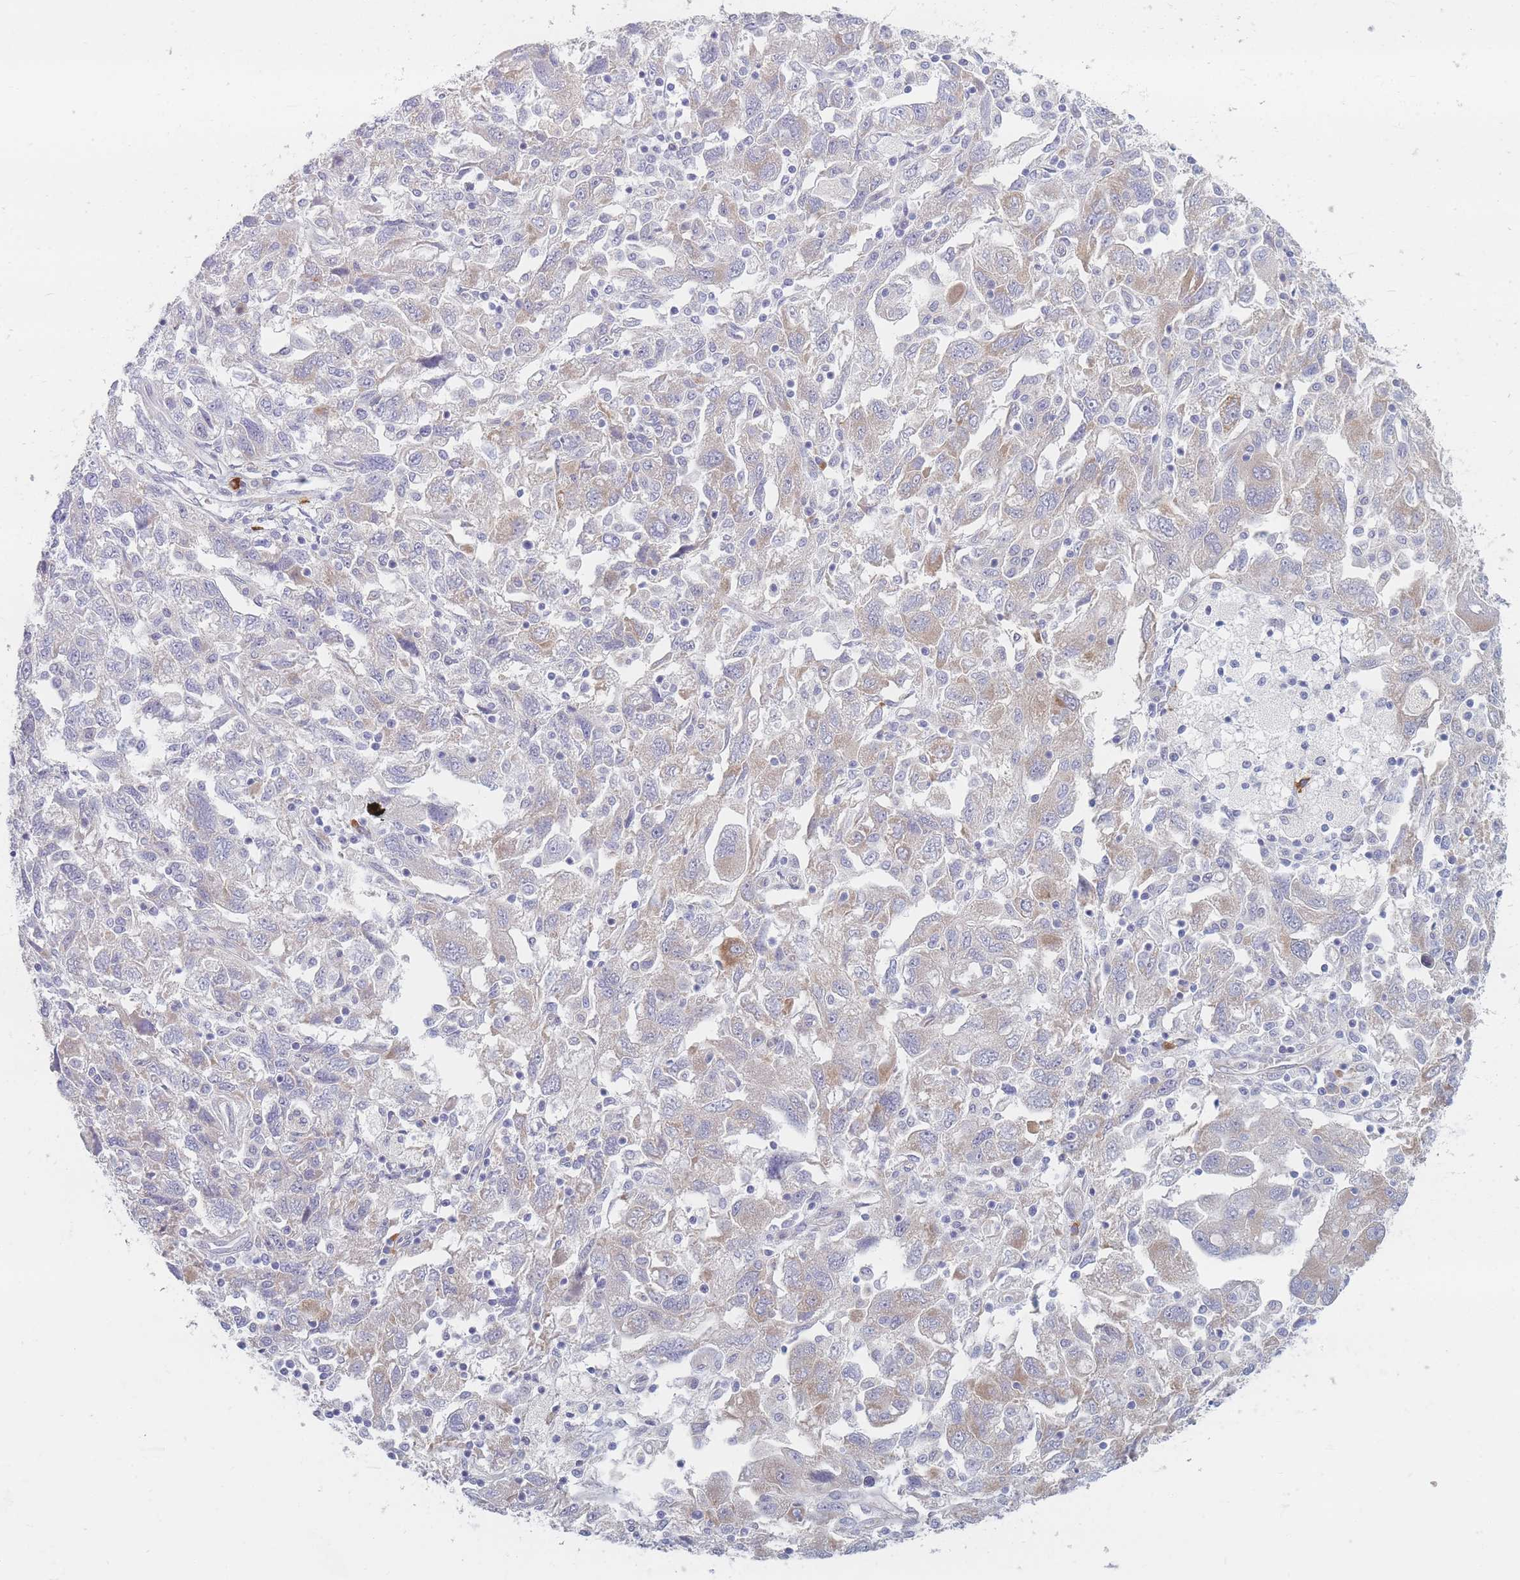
{"staining": {"intensity": "weak", "quantity": "<25%", "location": "cytoplasmic/membranous"}, "tissue": "ovarian cancer", "cell_type": "Tumor cells", "image_type": "cancer", "snomed": [{"axis": "morphology", "description": "Carcinoma, NOS"}, {"axis": "morphology", "description": "Cystadenocarcinoma, serous, NOS"}, {"axis": "topography", "description": "Ovary"}], "caption": "This photomicrograph is of serous cystadenocarcinoma (ovarian) stained with immunohistochemistry (IHC) to label a protein in brown with the nuclei are counter-stained blue. There is no positivity in tumor cells.", "gene": "ERBIN", "patient": {"sex": "female", "age": 69}}